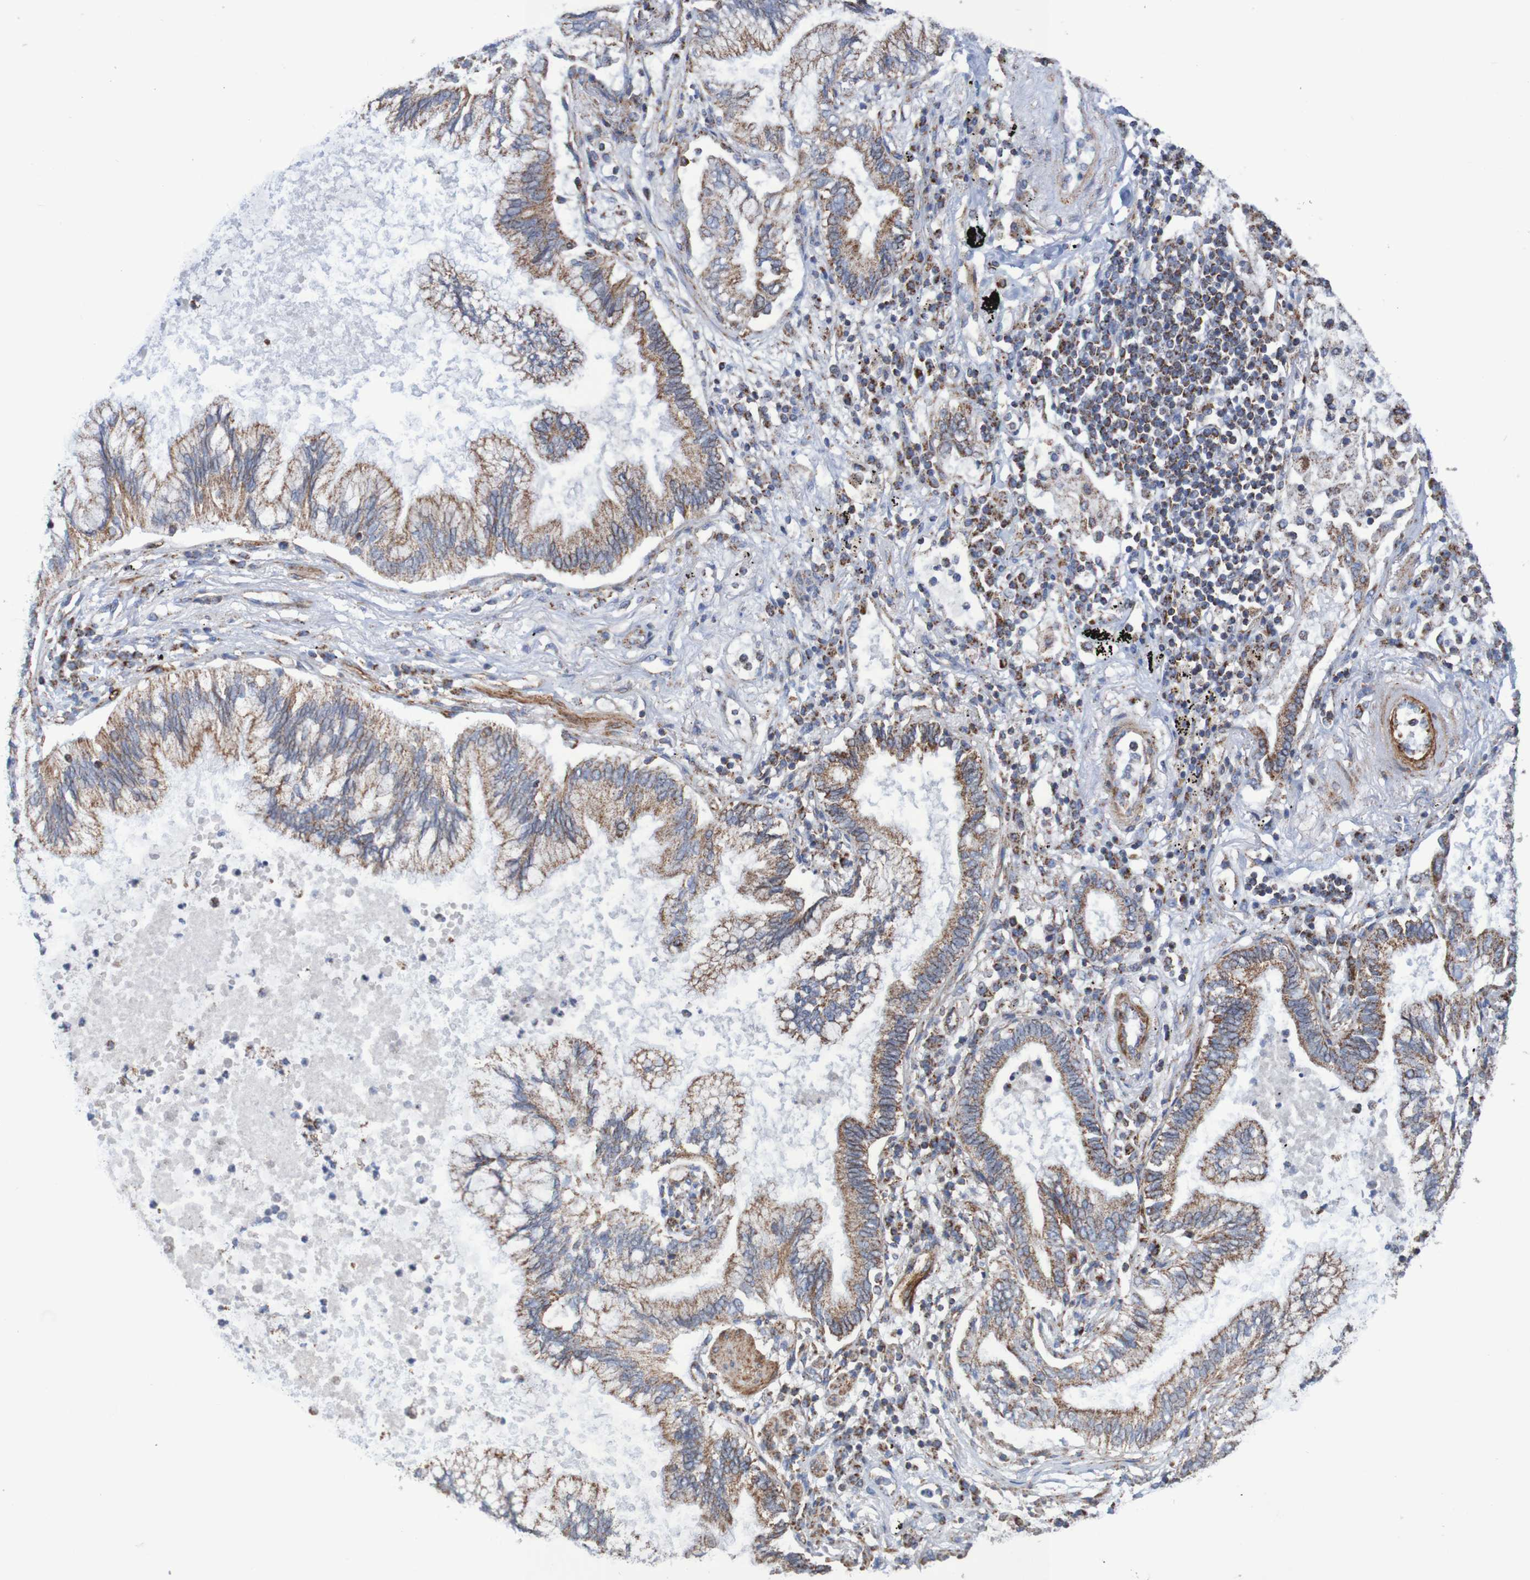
{"staining": {"intensity": "moderate", "quantity": ">75%", "location": "cytoplasmic/membranous"}, "tissue": "lung cancer", "cell_type": "Tumor cells", "image_type": "cancer", "snomed": [{"axis": "morphology", "description": "Normal tissue, NOS"}, {"axis": "morphology", "description": "Adenocarcinoma, NOS"}, {"axis": "topography", "description": "Bronchus"}, {"axis": "topography", "description": "Lung"}], "caption": "Tumor cells show medium levels of moderate cytoplasmic/membranous expression in approximately >75% of cells in adenocarcinoma (lung).", "gene": "MMEL1", "patient": {"sex": "female", "age": 70}}